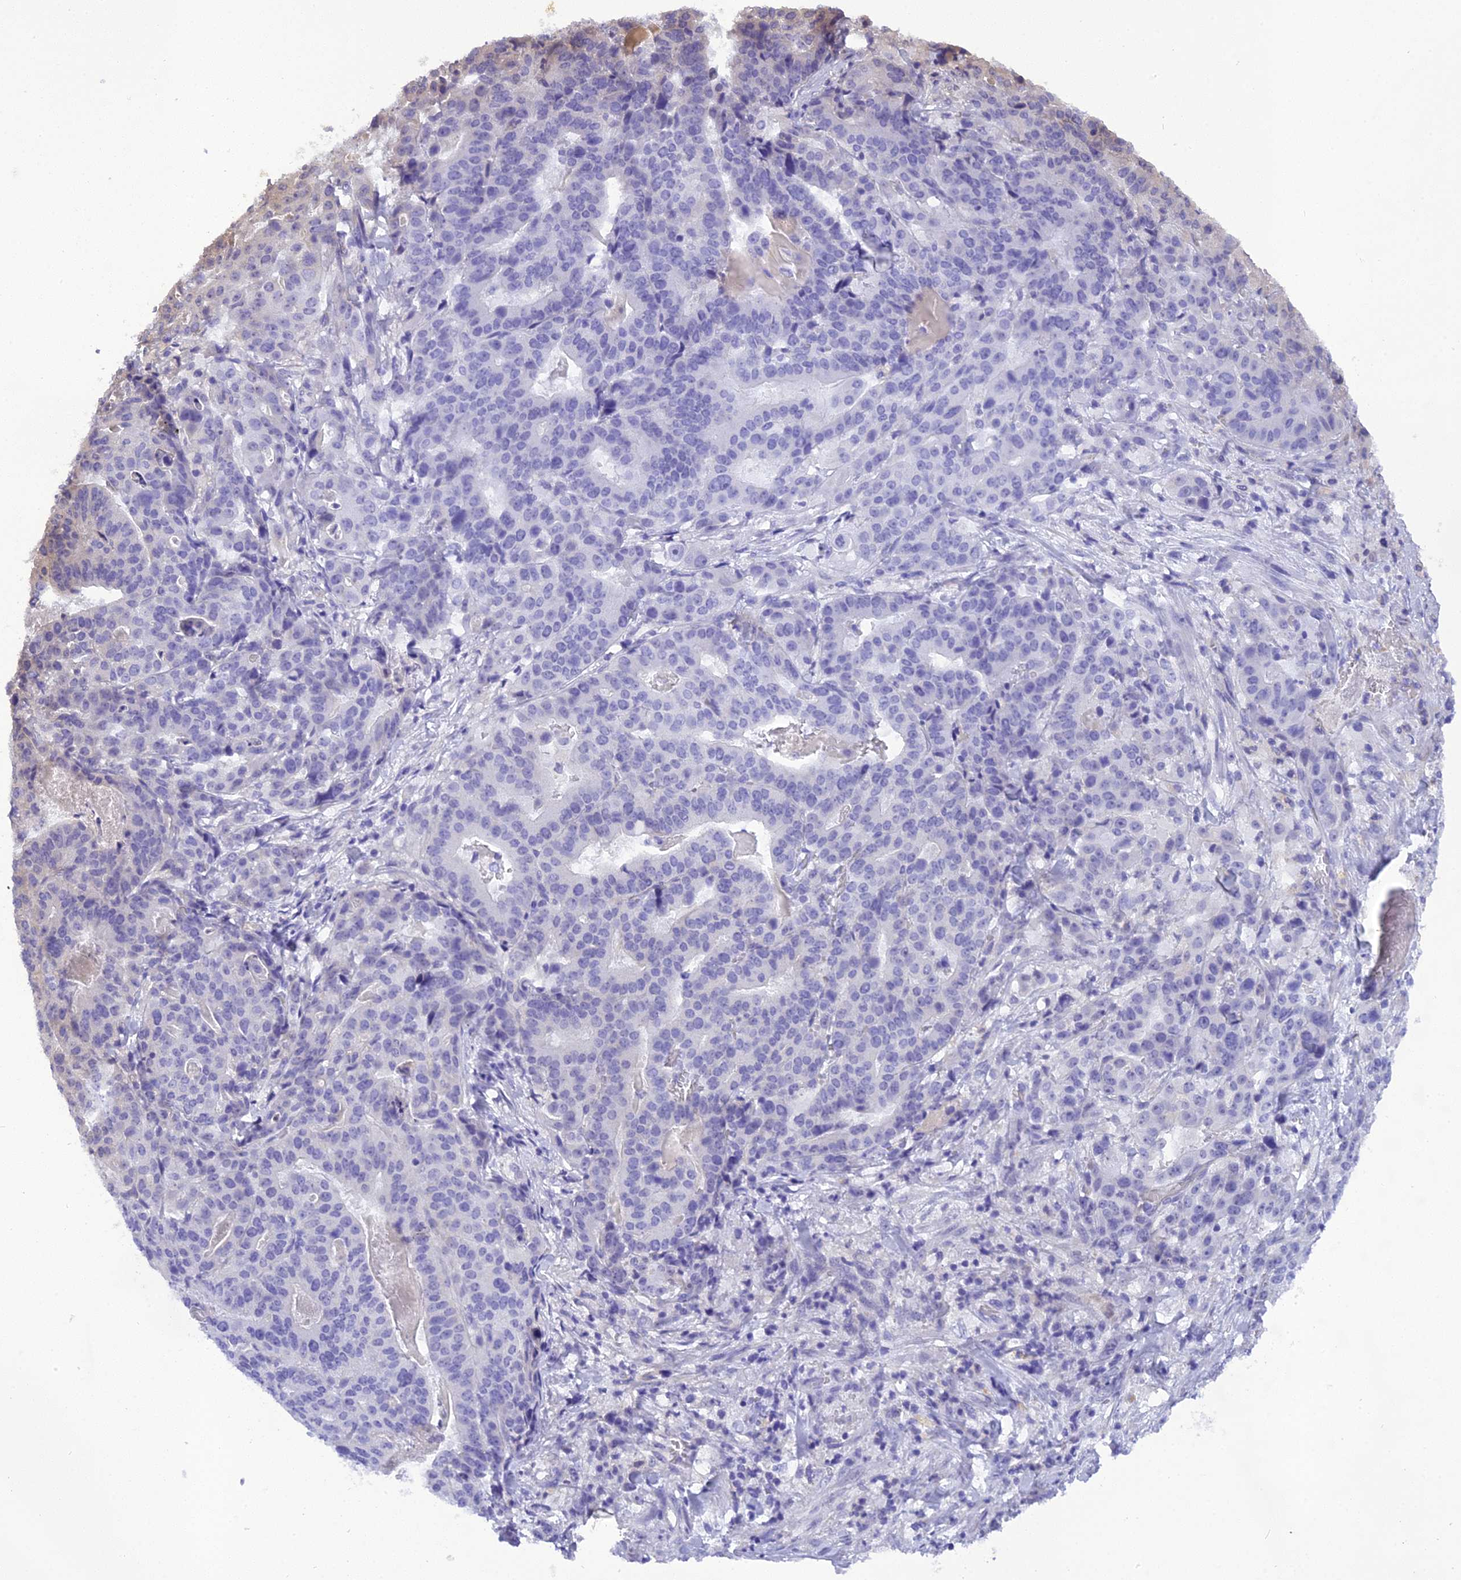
{"staining": {"intensity": "weak", "quantity": "<25%", "location": "cytoplasmic/membranous"}, "tissue": "stomach cancer", "cell_type": "Tumor cells", "image_type": "cancer", "snomed": [{"axis": "morphology", "description": "Adenocarcinoma, NOS"}, {"axis": "topography", "description": "Stomach"}], "caption": "This is an immunohistochemistry photomicrograph of human stomach cancer (adenocarcinoma). There is no staining in tumor cells.", "gene": "FNIP2", "patient": {"sex": "male", "age": 48}}